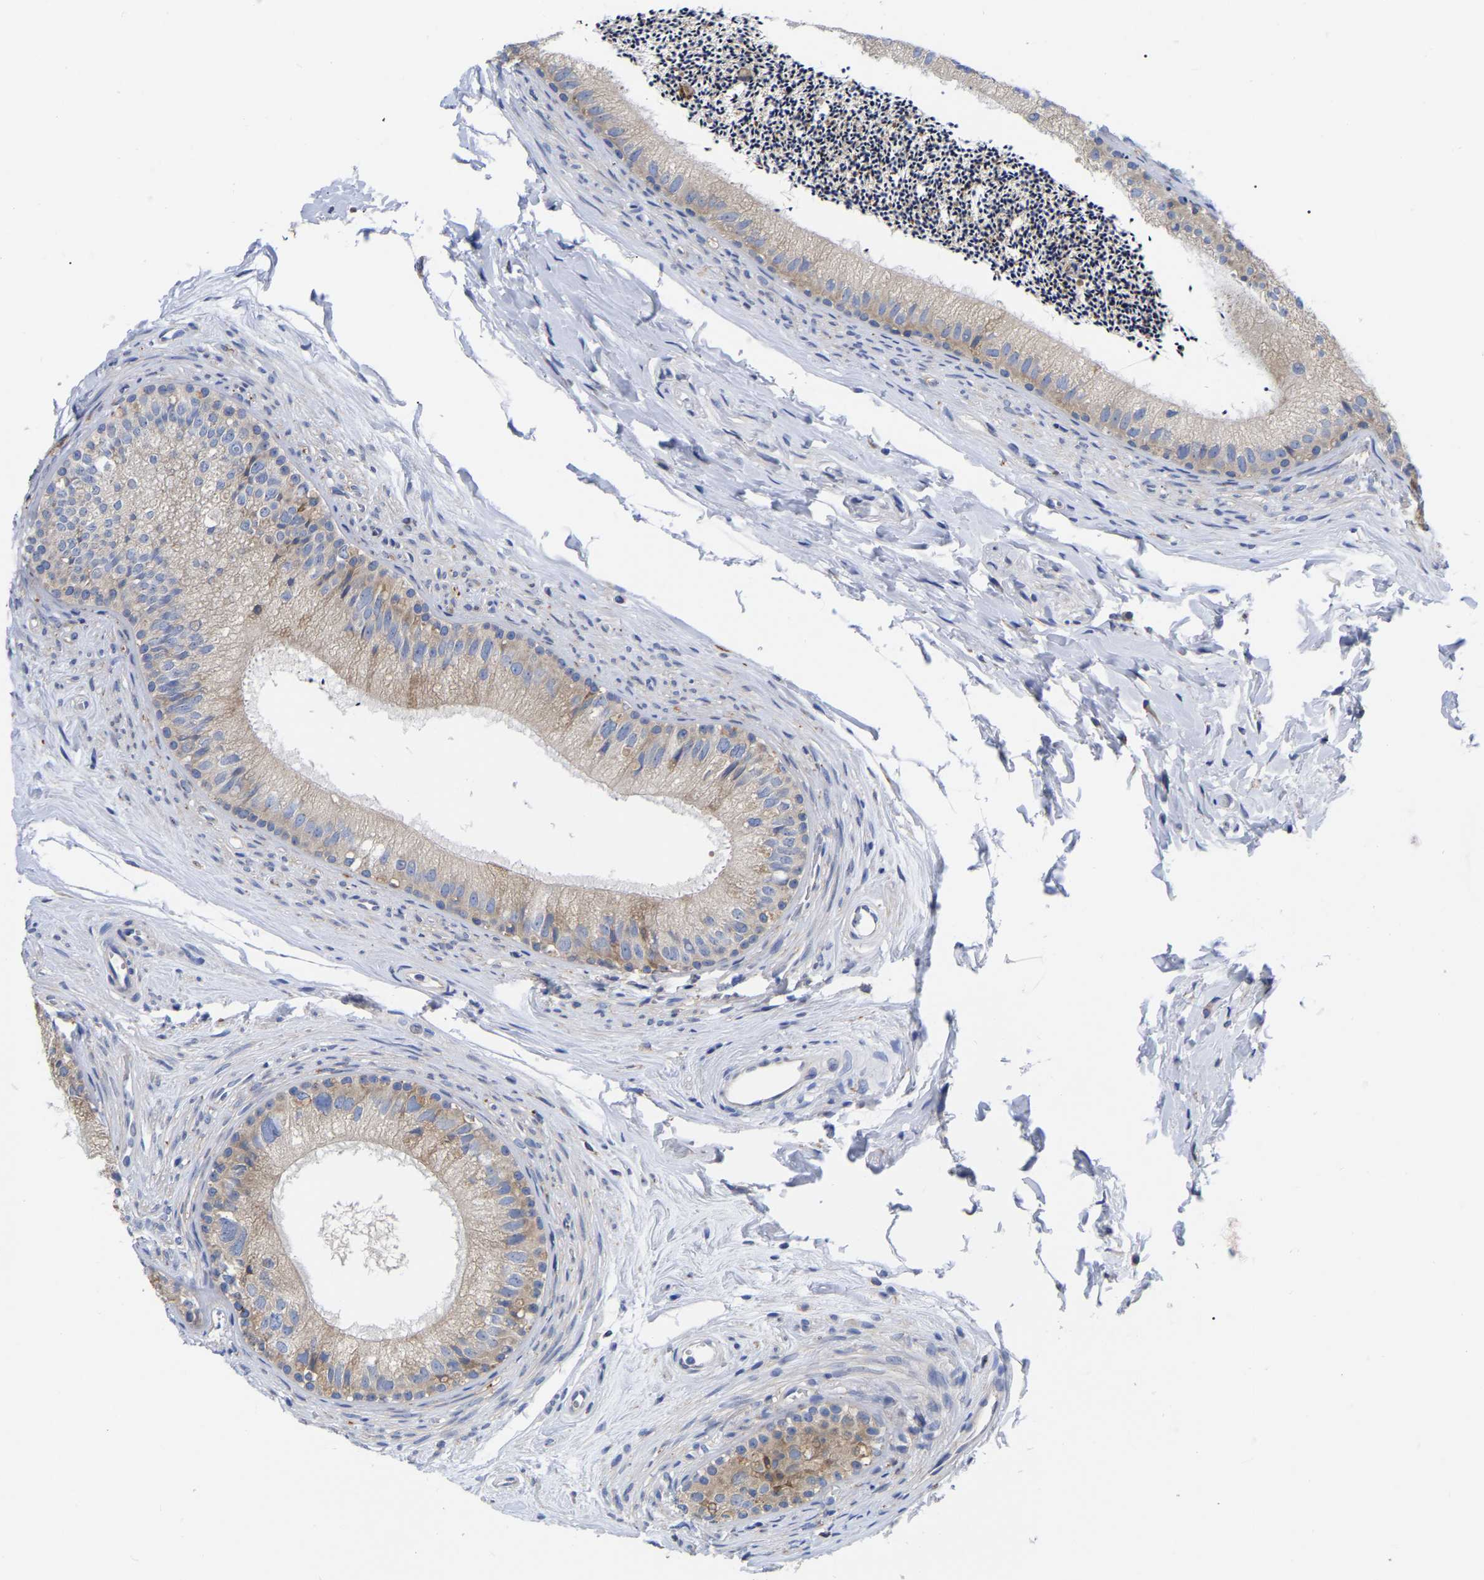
{"staining": {"intensity": "moderate", "quantity": ">75%", "location": "cytoplasmic/membranous"}, "tissue": "epididymis", "cell_type": "Glandular cells", "image_type": "normal", "snomed": [{"axis": "morphology", "description": "Normal tissue, NOS"}, {"axis": "topography", "description": "Epididymis"}], "caption": "Immunohistochemistry of normal human epididymis exhibits medium levels of moderate cytoplasmic/membranous expression in approximately >75% of glandular cells. (DAB IHC with brightfield microscopy, high magnification).", "gene": "CFAP298", "patient": {"sex": "male", "age": 56}}